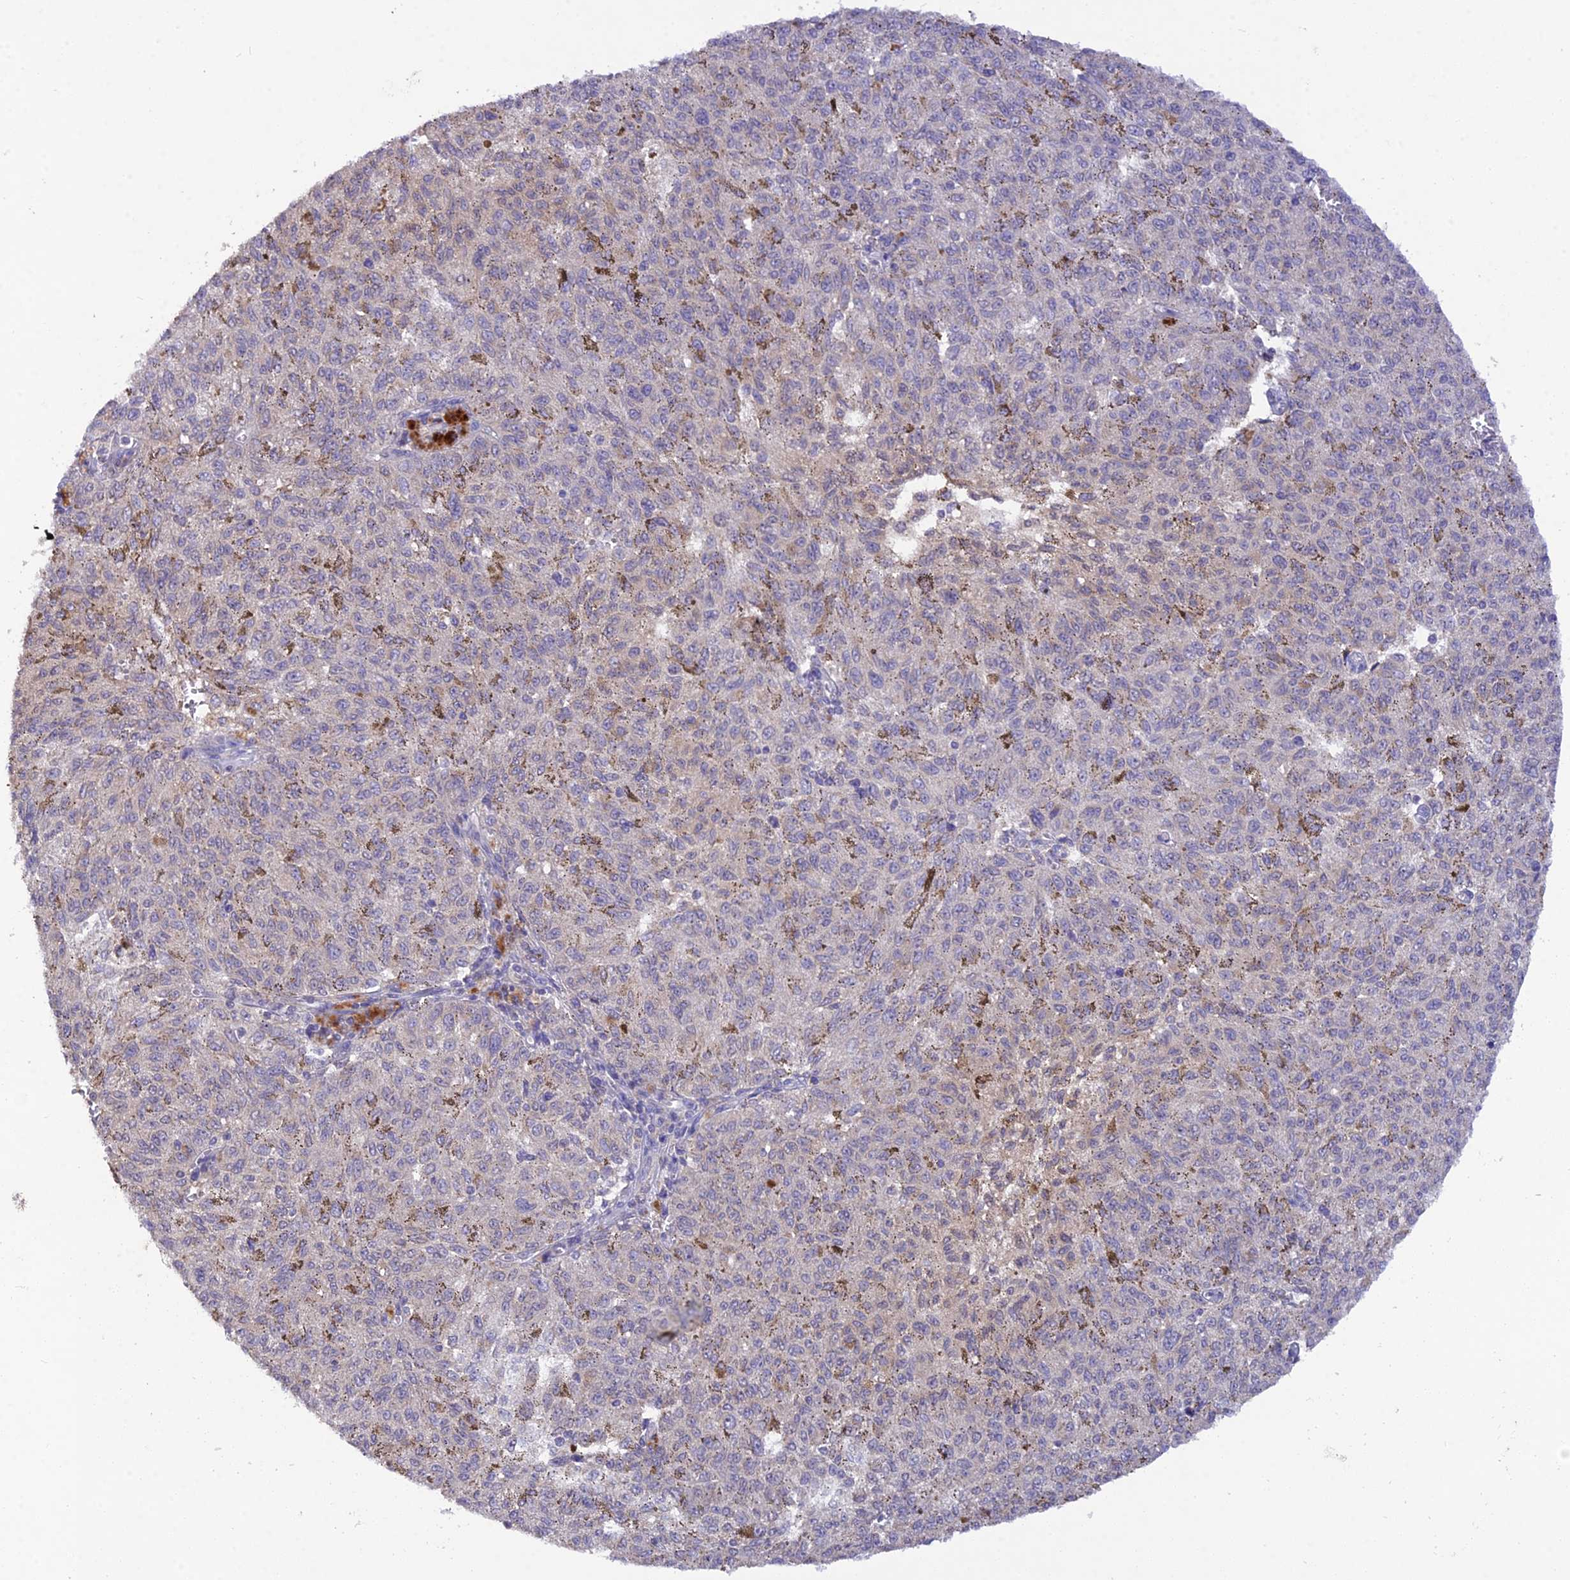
{"staining": {"intensity": "negative", "quantity": "none", "location": "none"}, "tissue": "melanoma", "cell_type": "Tumor cells", "image_type": "cancer", "snomed": [{"axis": "morphology", "description": "Malignant melanoma, NOS"}, {"axis": "topography", "description": "Skin"}], "caption": "Immunohistochemistry histopathology image of melanoma stained for a protein (brown), which displays no expression in tumor cells.", "gene": "PGK1", "patient": {"sex": "female", "age": 72}}